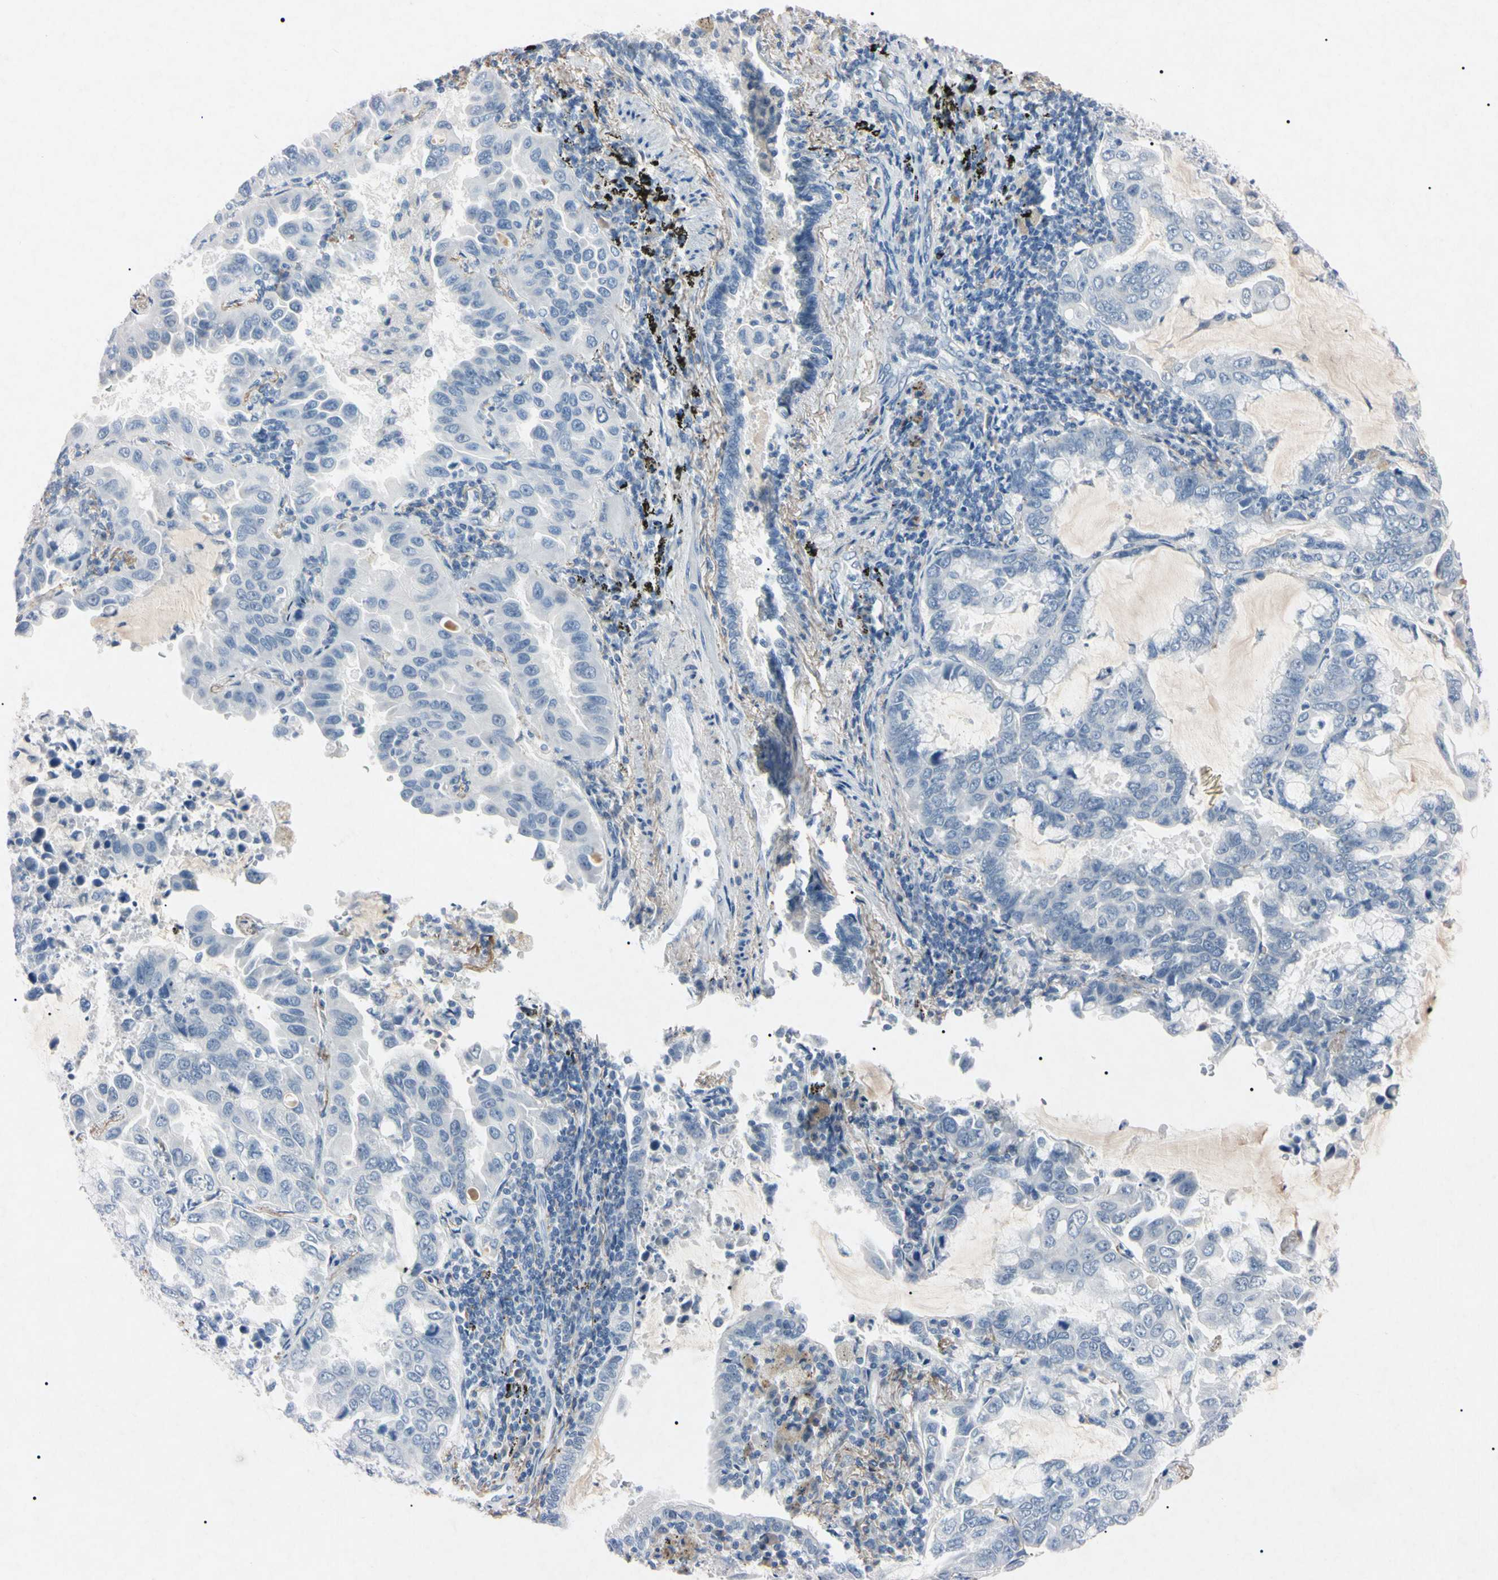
{"staining": {"intensity": "negative", "quantity": "none", "location": "none"}, "tissue": "lung cancer", "cell_type": "Tumor cells", "image_type": "cancer", "snomed": [{"axis": "morphology", "description": "Adenocarcinoma, NOS"}, {"axis": "topography", "description": "Lung"}], "caption": "DAB (3,3'-diaminobenzidine) immunohistochemical staining of lung cancer demonstrates no significant positivity in tumor cells.", "gene": "ELN", "patient": {"sex": "male", "age": 64}}